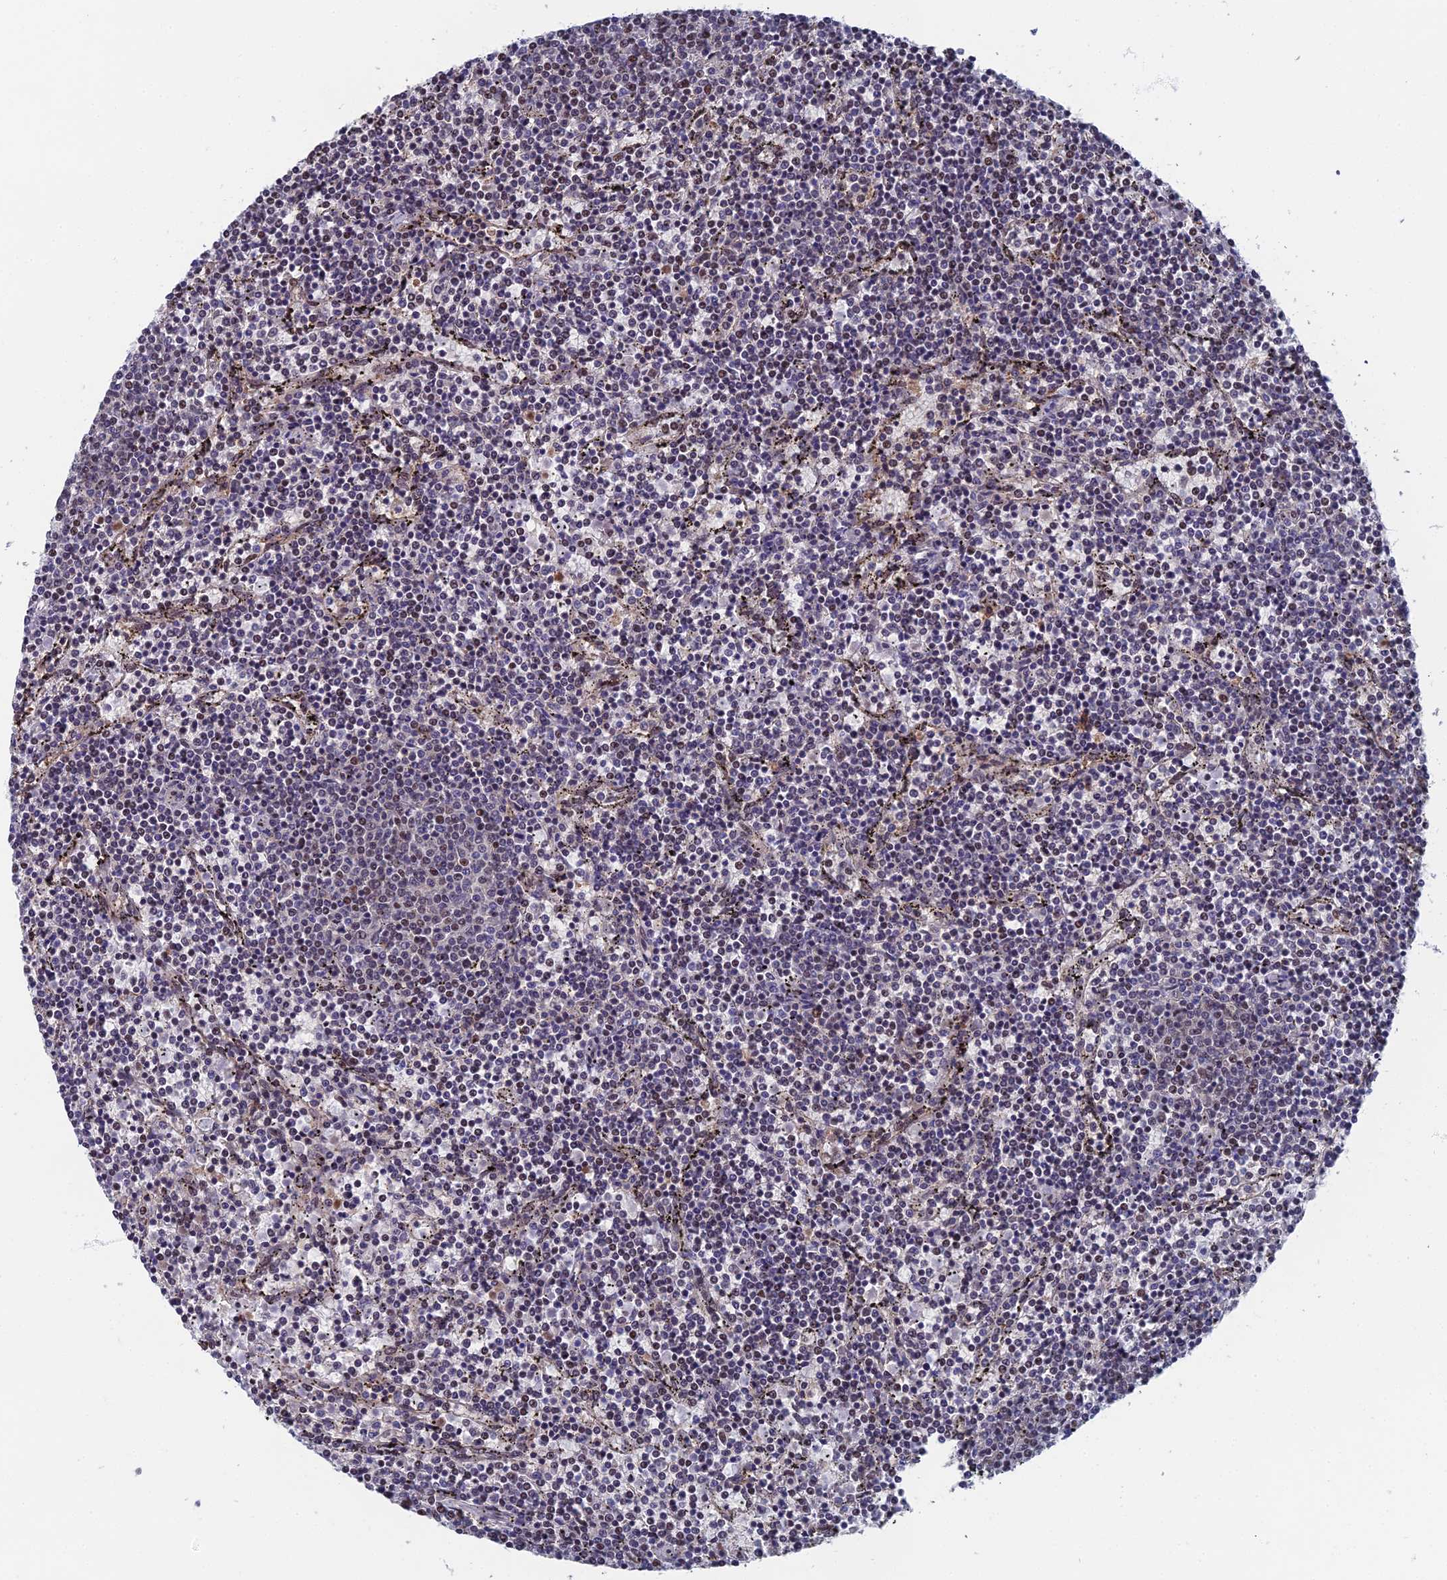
{"staining": {"intensity": "negative", "quantity": "none", "location": "none"}, "tissue": "lymphoma", "cell_type": "Tumor cells", "image_type": "cancer", "snomed": [{"axis": "morphology", "description": "Malignant lymphoma, non-Hodgkin's type, Low grade"}, {"axis": "topography", "description": "Spleen"}], "caption": "Malignant lymphoma, non-Hodgkin's type (low-grade) was stained to show a protein in brown. There is no significant positivity in tumor cells.", "gene": "TAF13", "patient": {"sex": "female", "age": 50}}